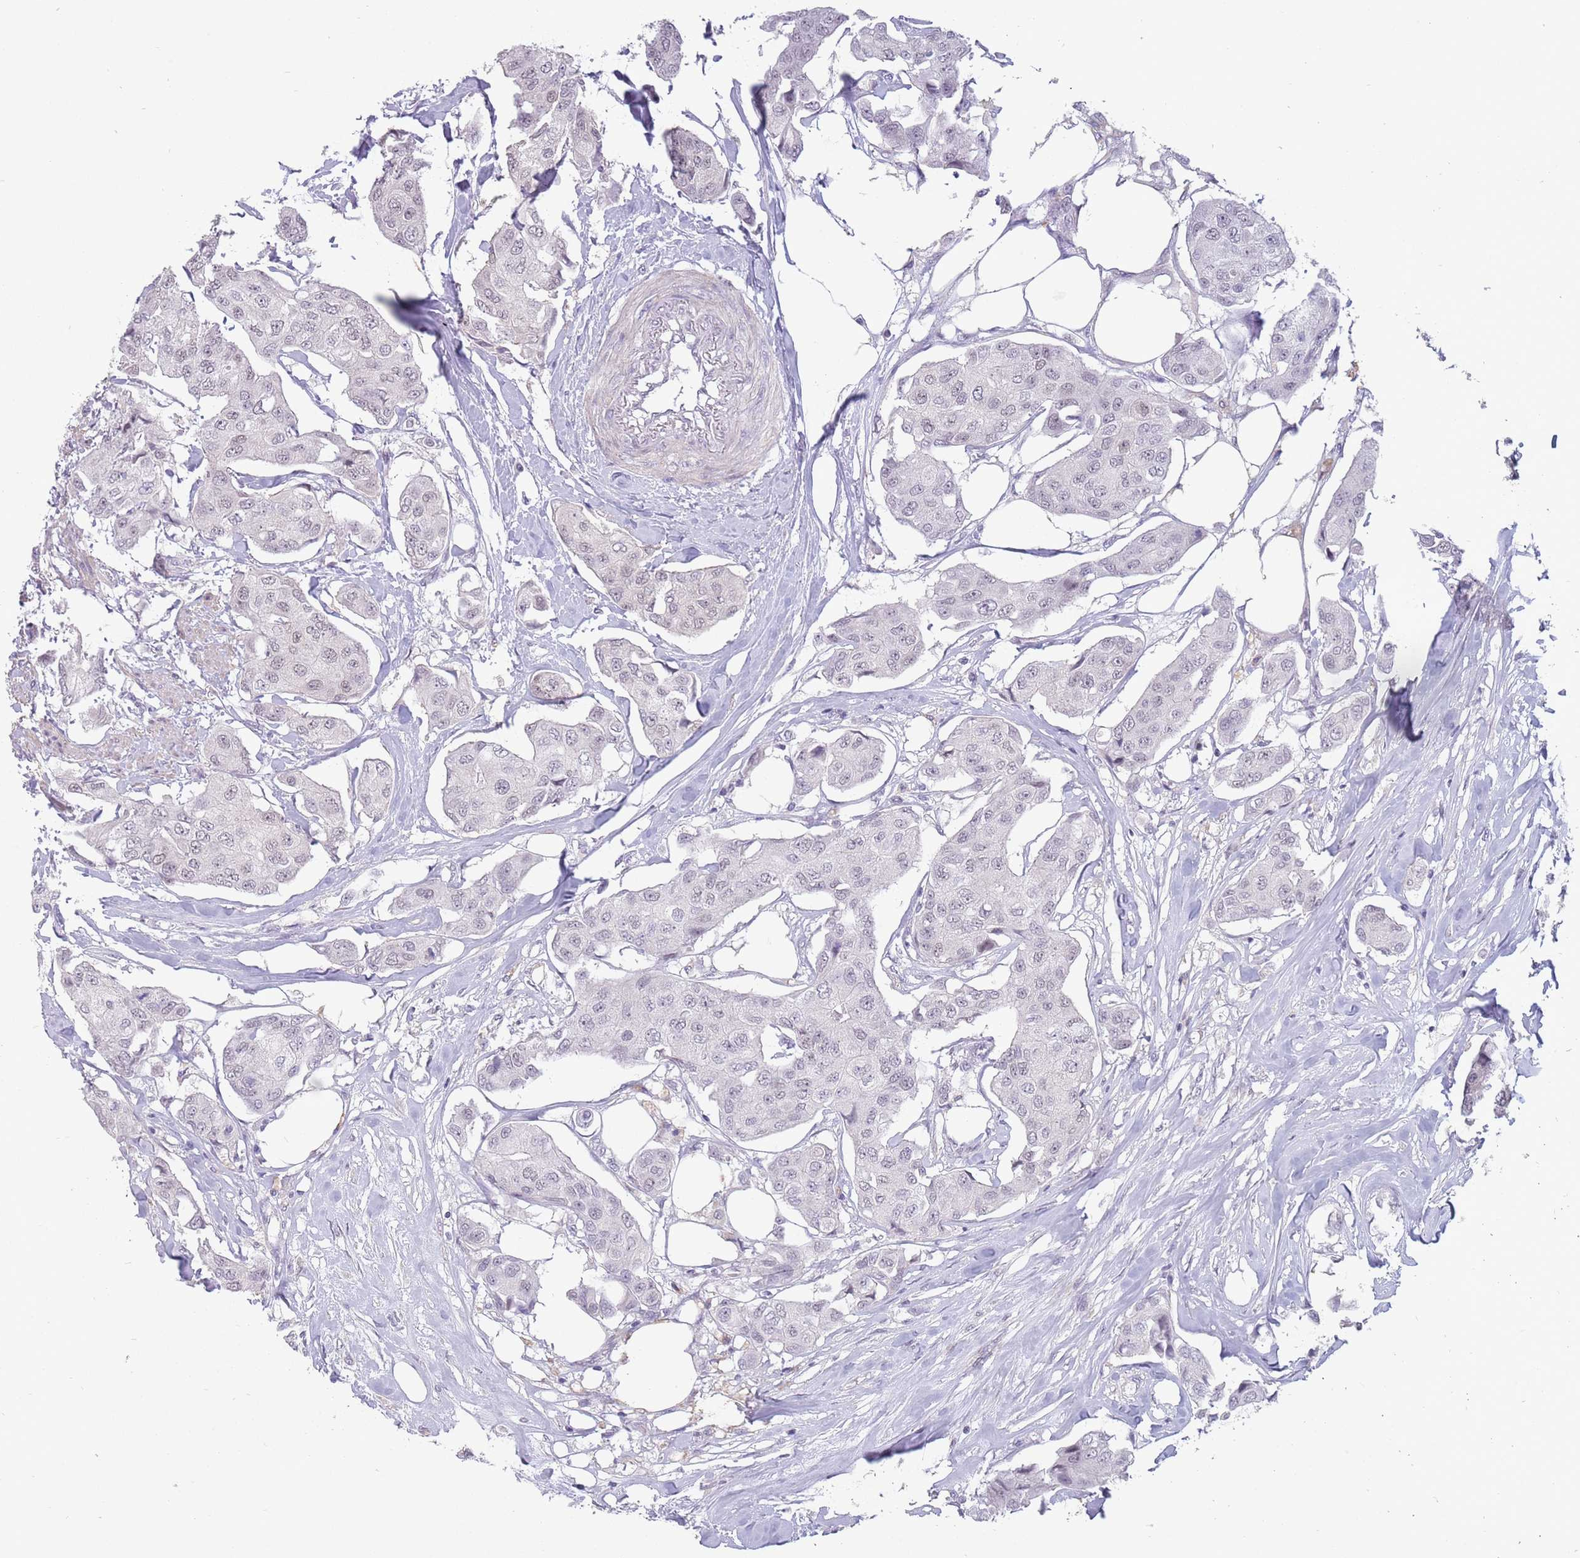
{"staining": {"intensity": "negative", "quantity": "none", "location": "none"}, "tissue": "breast cancer", "cell_type": "Tumor cells", "image_type": "cancer", "snomed": [{"axis": "morphology", "description": "Duct carcinoma"}, {"axis": "topography", "description": "Breast"}, {"axis": "topography", "description": "Lymph node"}], "caption": "IHC micrograph of neoplastic tissue: breast cancer (infiltrating ductal carcinoma) stained with DAB demonstrates no significant protein staining in tumor cells. The staining is performed using DAB (3,3'-diaminobenzidine) brown chromogen with nuclei counter-stained in using hematoxylin.", "gene": "ZNF574", "patient": {"sex": "female", "age": 80}}